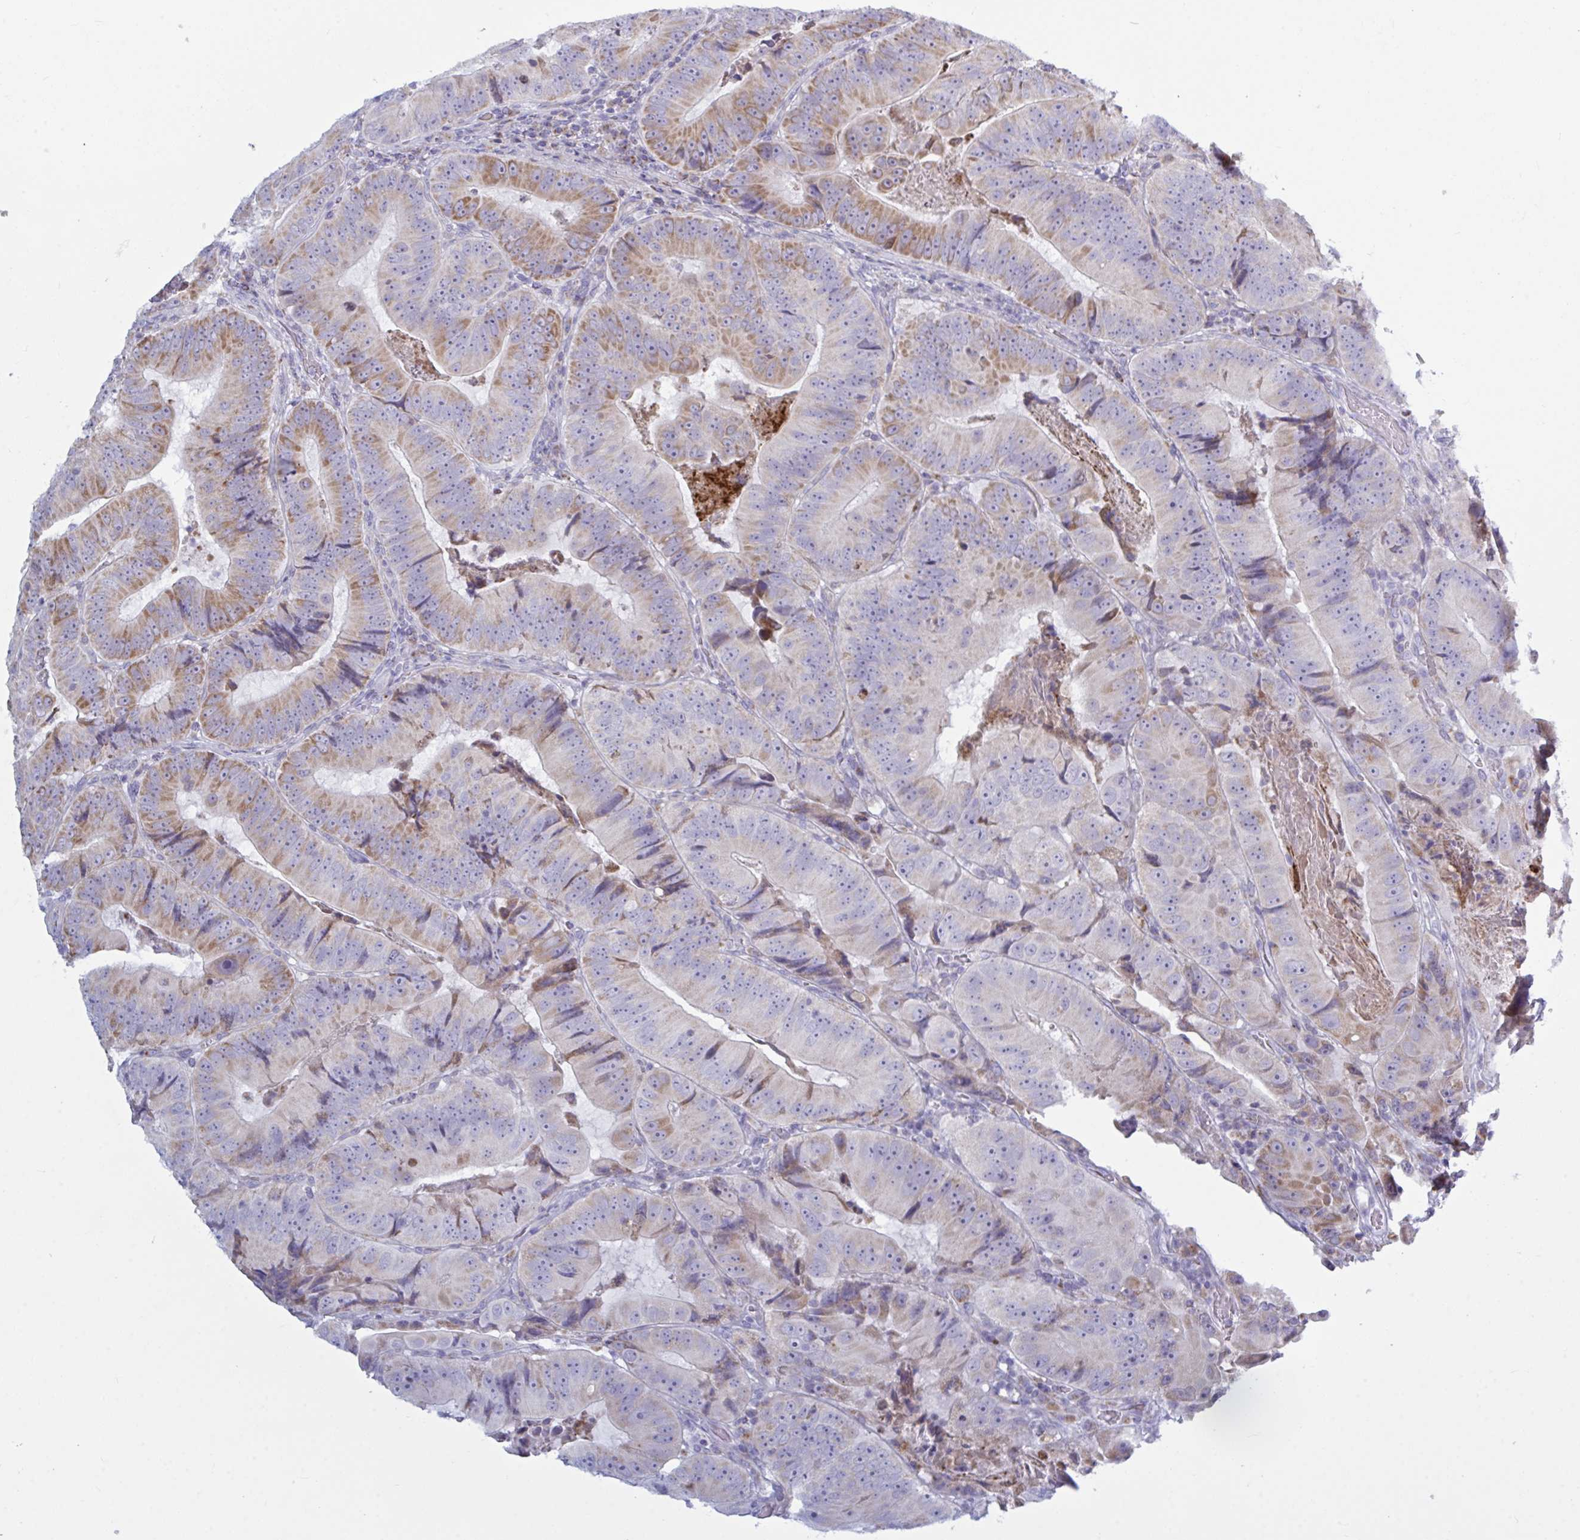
{"staining": {"intensity": "moderate", "quantity": "<25%", "location": "cytoplasmic/membranous"}, "tissue": "colorectal cancer", "cell_type": "Tumor cells", "image_type": "cancer", "snomed": [{"axis": "morphology", "description": "Adenocarcinoma, NOS"}, {"axis": "topography", "description": "Colon"}], "caption": "The photomicrograph demonstrates staining of colorectal cancer (adenocarcinoma), revealing moderate cytoplasmic/membranous protein positivity (brown color) within tumor cells.", "gene": "ATG9A", "patient": {"sex": "female", "age": 86}}